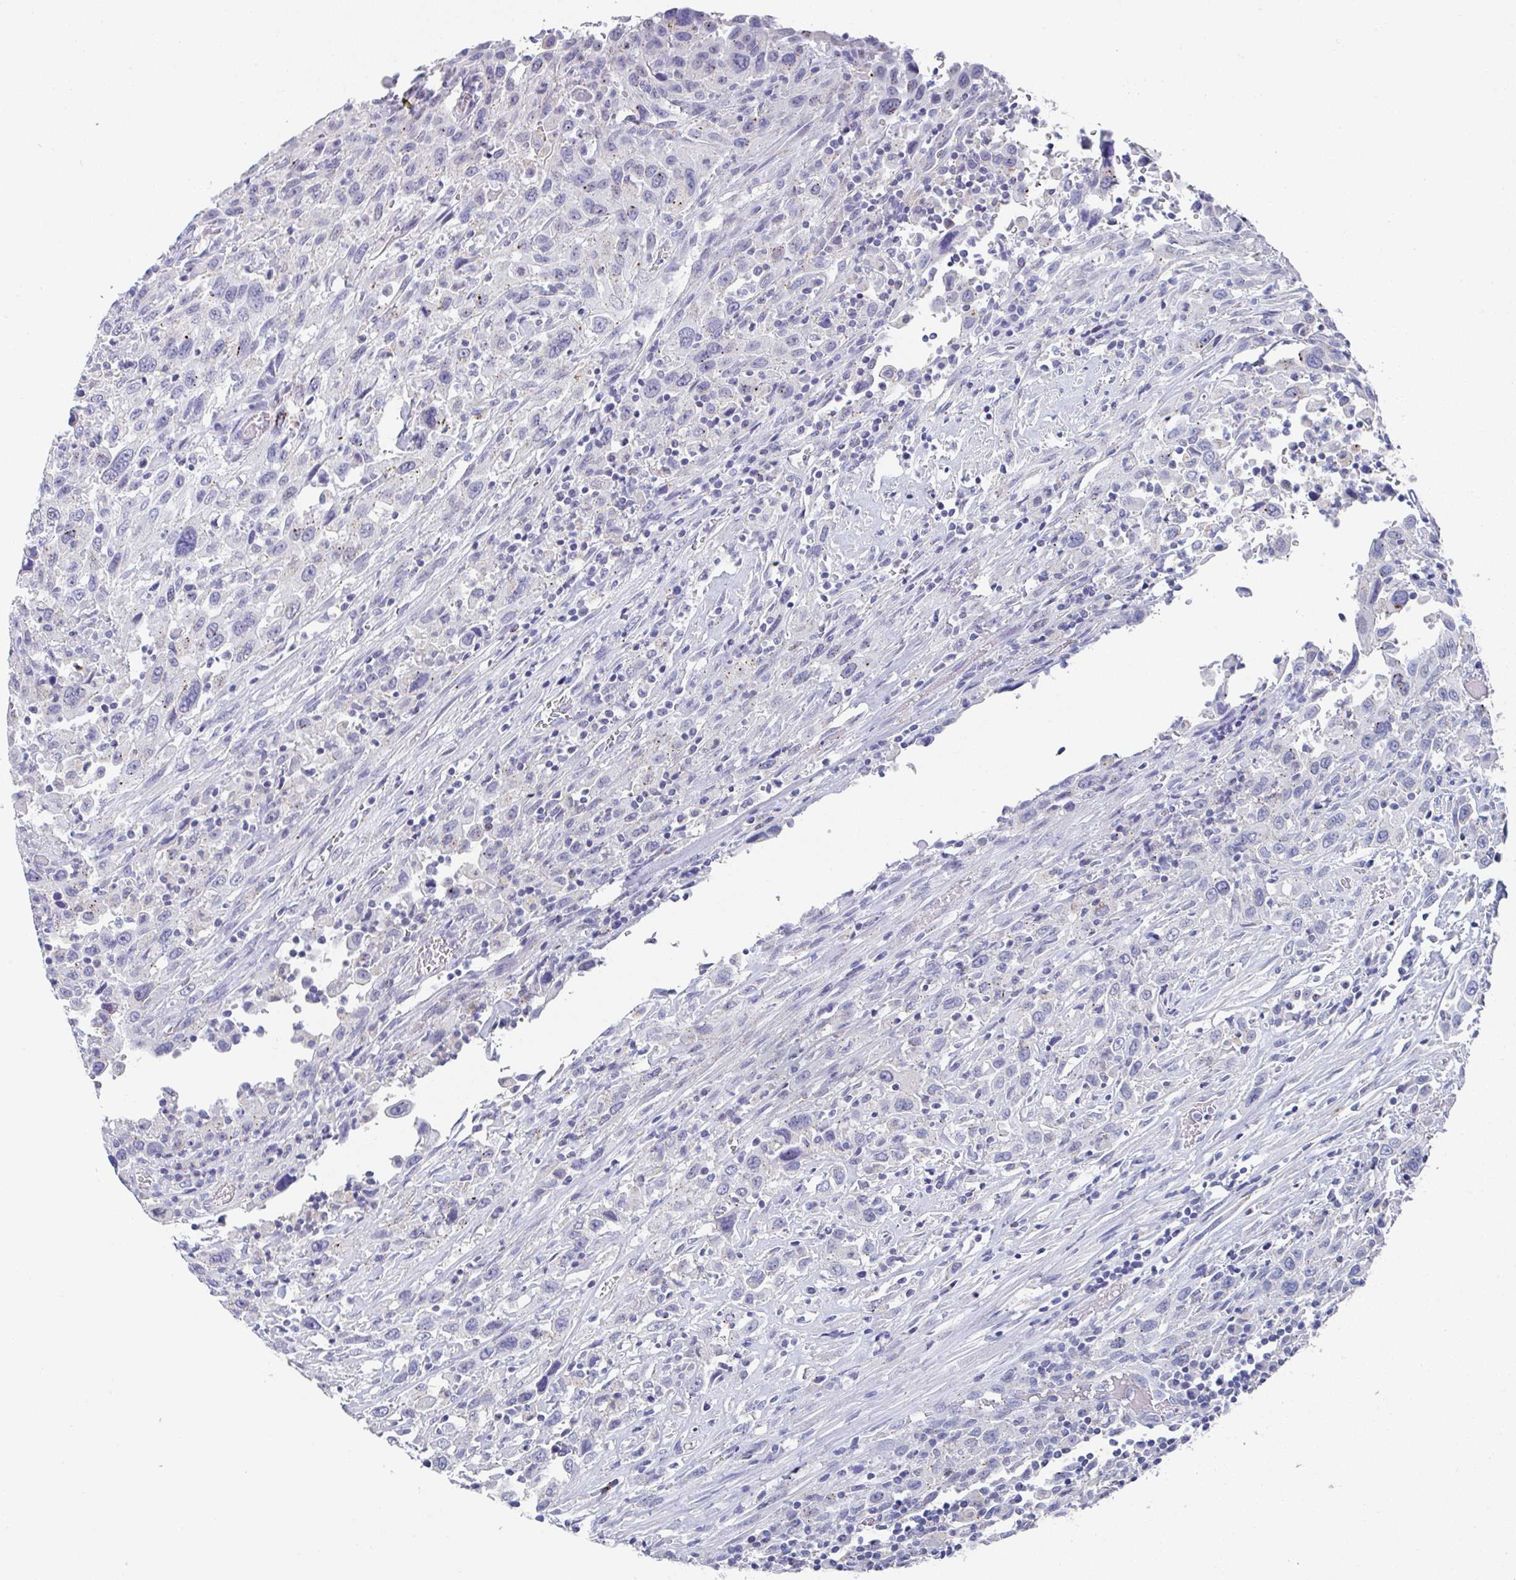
{"staining": {"intensity": "negative", "quantity": "none", "location": "none"}, "tissue": "urothelial cancer", "cell_type": "Tumor cells", "image_type": "cancer", "snomed": [{"axis": "morphology", "description": "Urothelial carcinoma, High grade"}, {"axis": "topography", "description": "Urinary bladder"}], "caption": "An immunohistochemistry (IHC) photomicrograph of urothelial cancer is shown. There is no staining in tumor cells of urothelial cancer.", "gene": "TNFRSF8", "patient": {"sex": "male", "age": 61}}